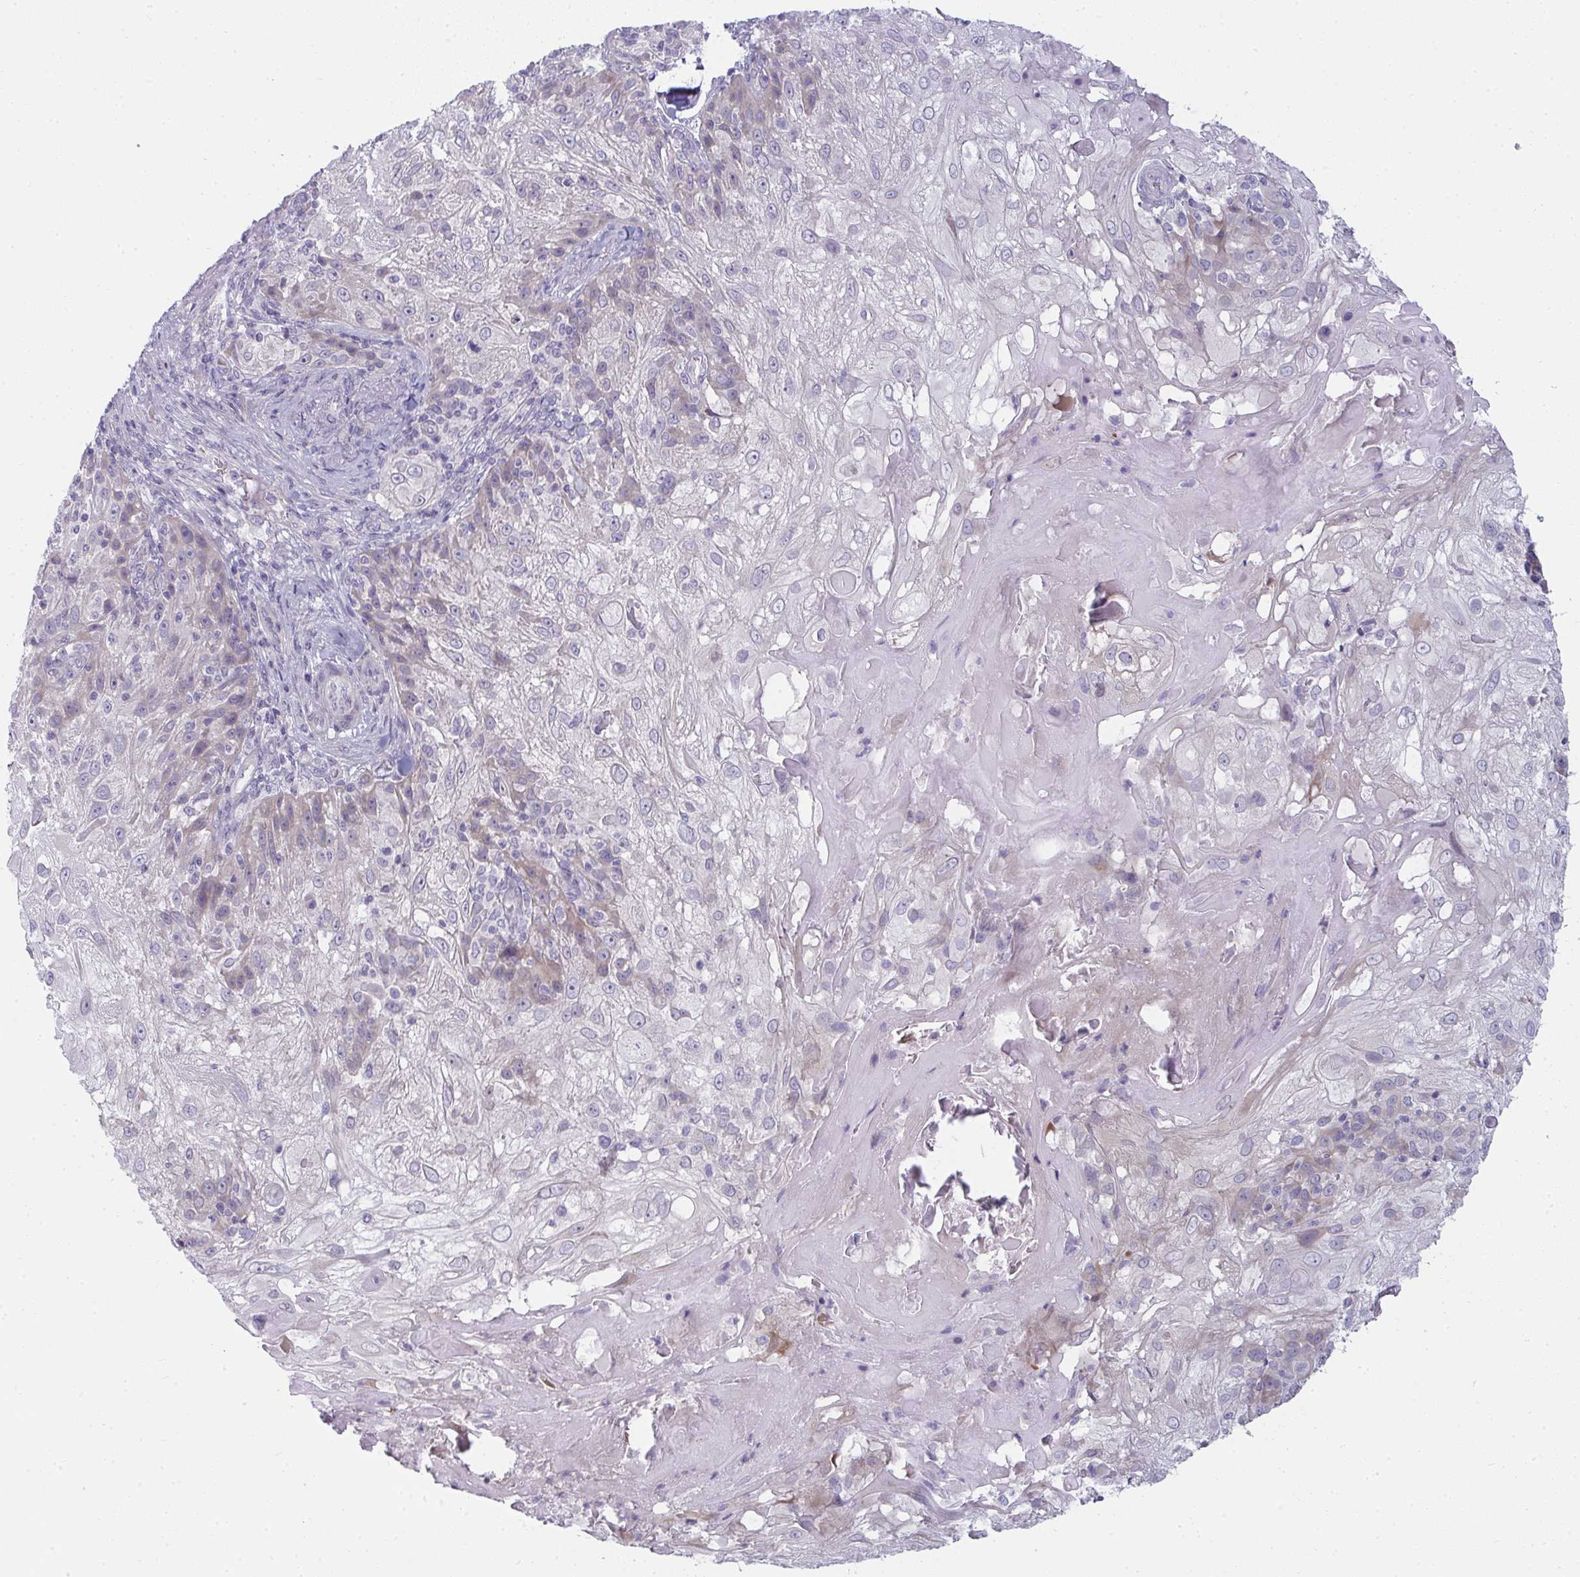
{"staining": {"intensity": "negative", "quantity": "none", "location": "none"}, "tissue": "skin cancer", "cell_type": "Tumor cells", "image_type": "cancer", "snomed": [{"axis": "morphology", "description": "Normal tissue, NOS"}, {"axis": "morphology", "description": "Squamous cell carcinoma, NOS"}, {"axis": "topography", "description": "Skin"}], "caption": "Immunohistochemistry (IHC) photomicrograph of skin cancer (squamous cell carcinoma) stained for a protein (brown), which exhibits no expression in tumor cells.", "gene": "SHB", "patient": {"sex": "female", "age": 83}}